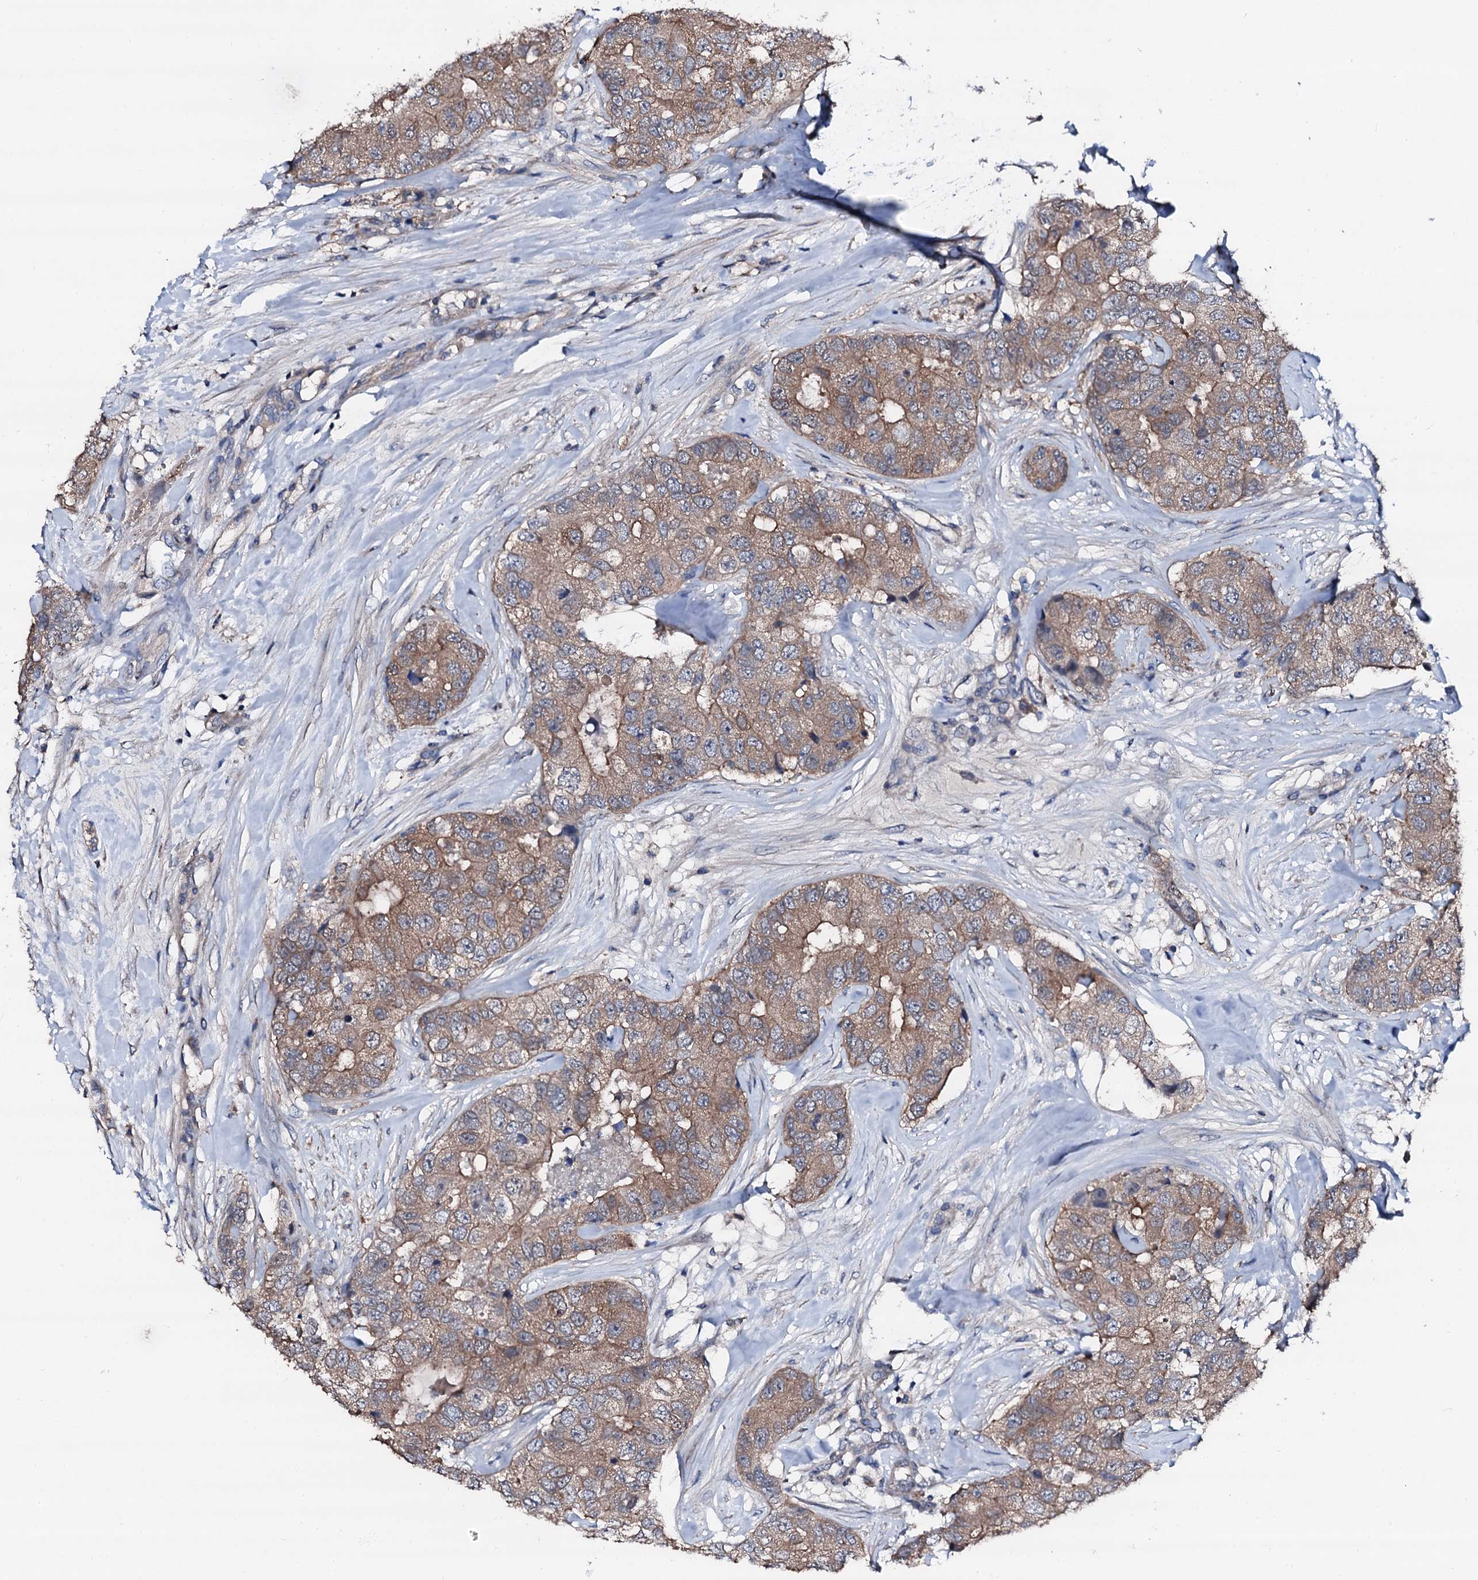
{"staining": {"intensity": "moderate", "quantity": ">75%", "location": "cytoplasmic/membranous"}, "tissue": "breast cancer", "cell_type": "Tumor cells", "image_type": "cancer", "snomed": [{"axis": "morphology", "description": "Duct carcinoma"}, {"axis": "topography", "description": "Breast"}], "caption": "A medium amount of moderate cytoplasmic/membranous staining is identified in approximately >75% of tumor cells in breast cancer (invasive ductal carcinoma) tissue.", "gene": "TRAFD1", "patient": {"sex": "female", "age": 62}}